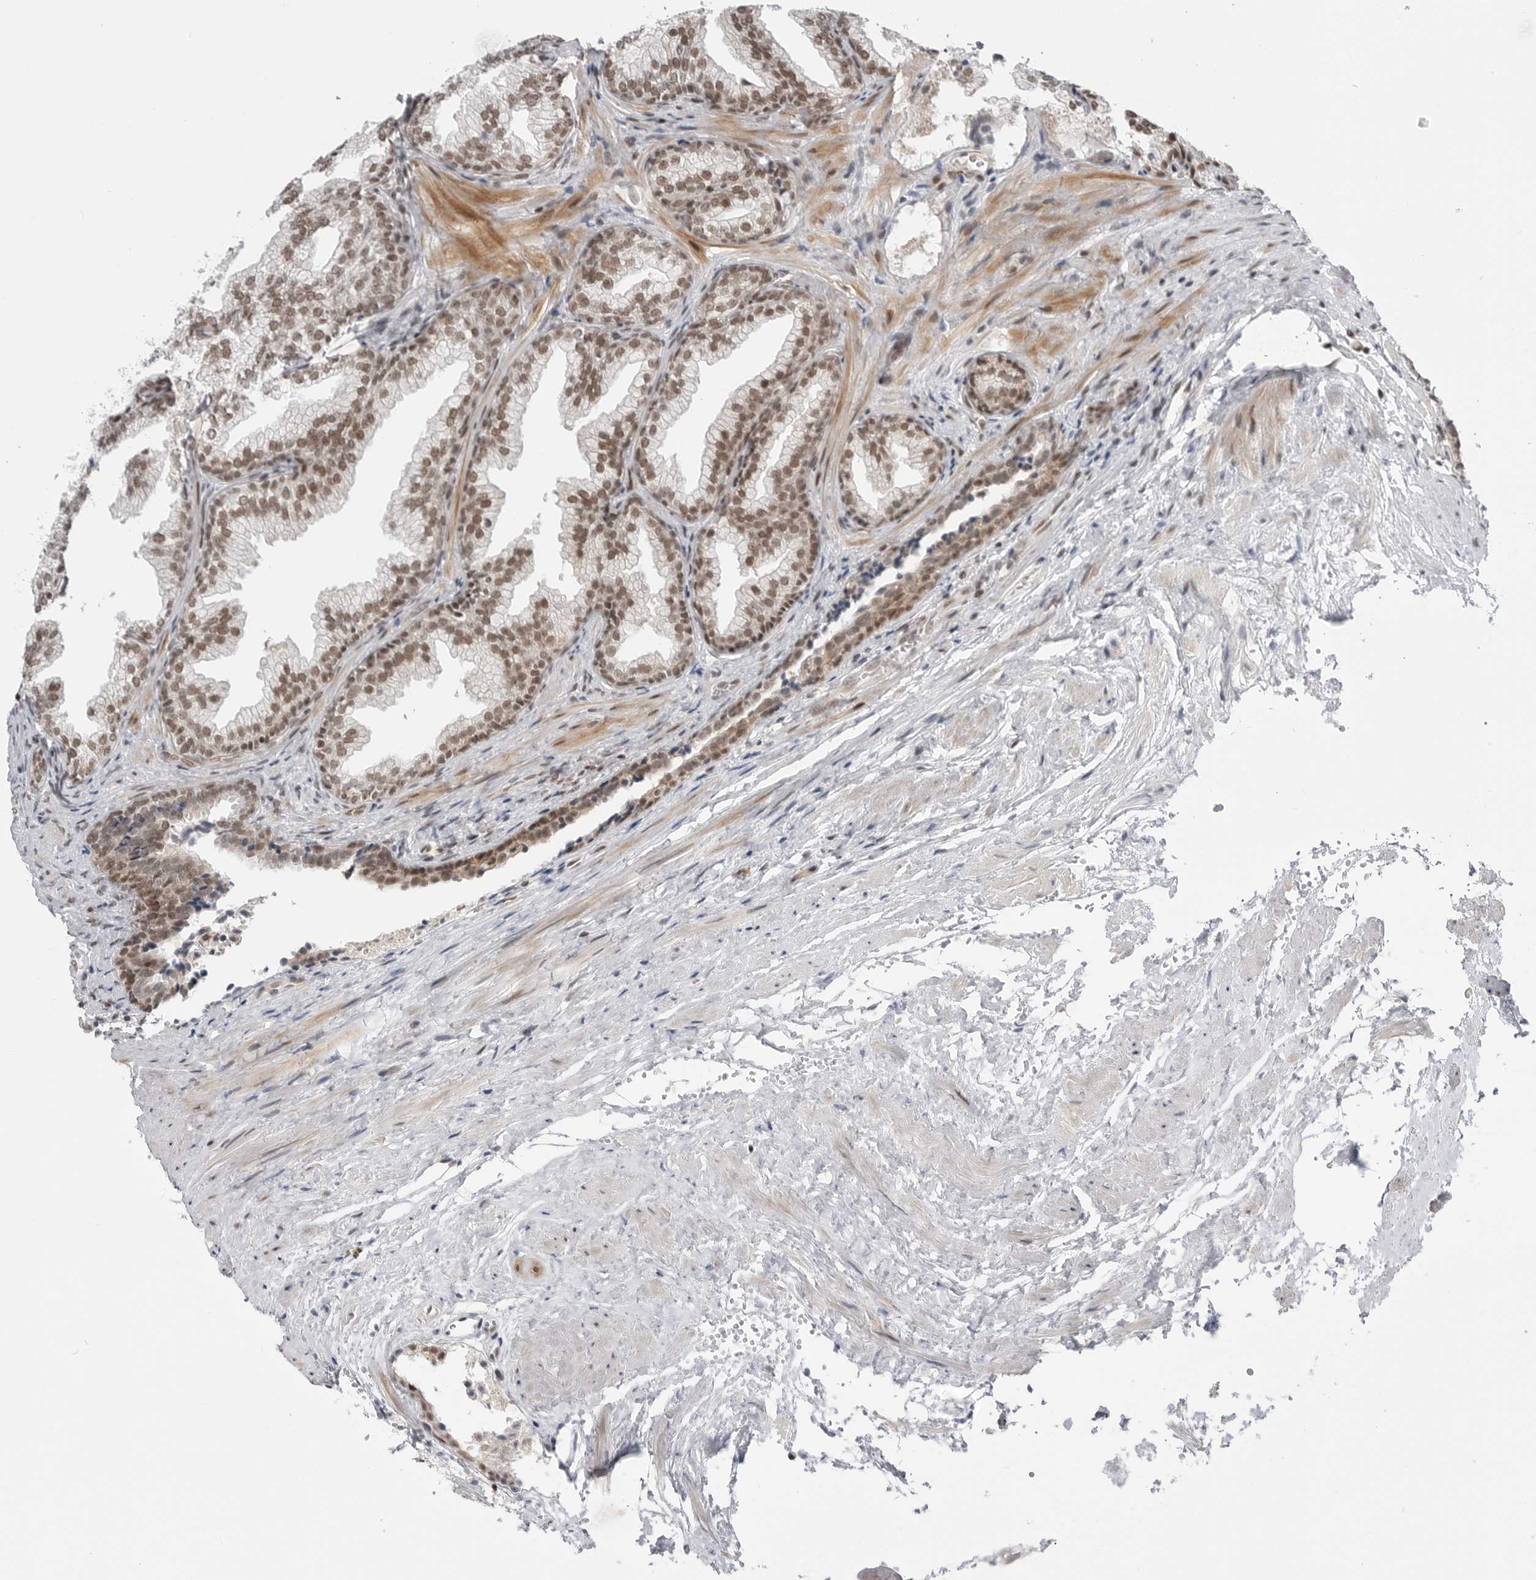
{"staining": {"intensity": "moderate", "quantity": "25%-75%", "location": "nuclear"}, "tissue": "prostate", "cell_type": "Glandular cells", "image_type": "normal", "snomed": [{"axis": "morphology", "description": "Normal tissue, NOS"}, {"axis": "topography", "description": "Prostate"}], "caption": "A photomicrograph of prostate stained for a protein displays moderate nuclear brown staining in glandular cells. (brown staining indicates protein expression, while blue staining denotes nuclei).", "gene": "TRIM66", "patient": {"sex": "male", "age": 76}}